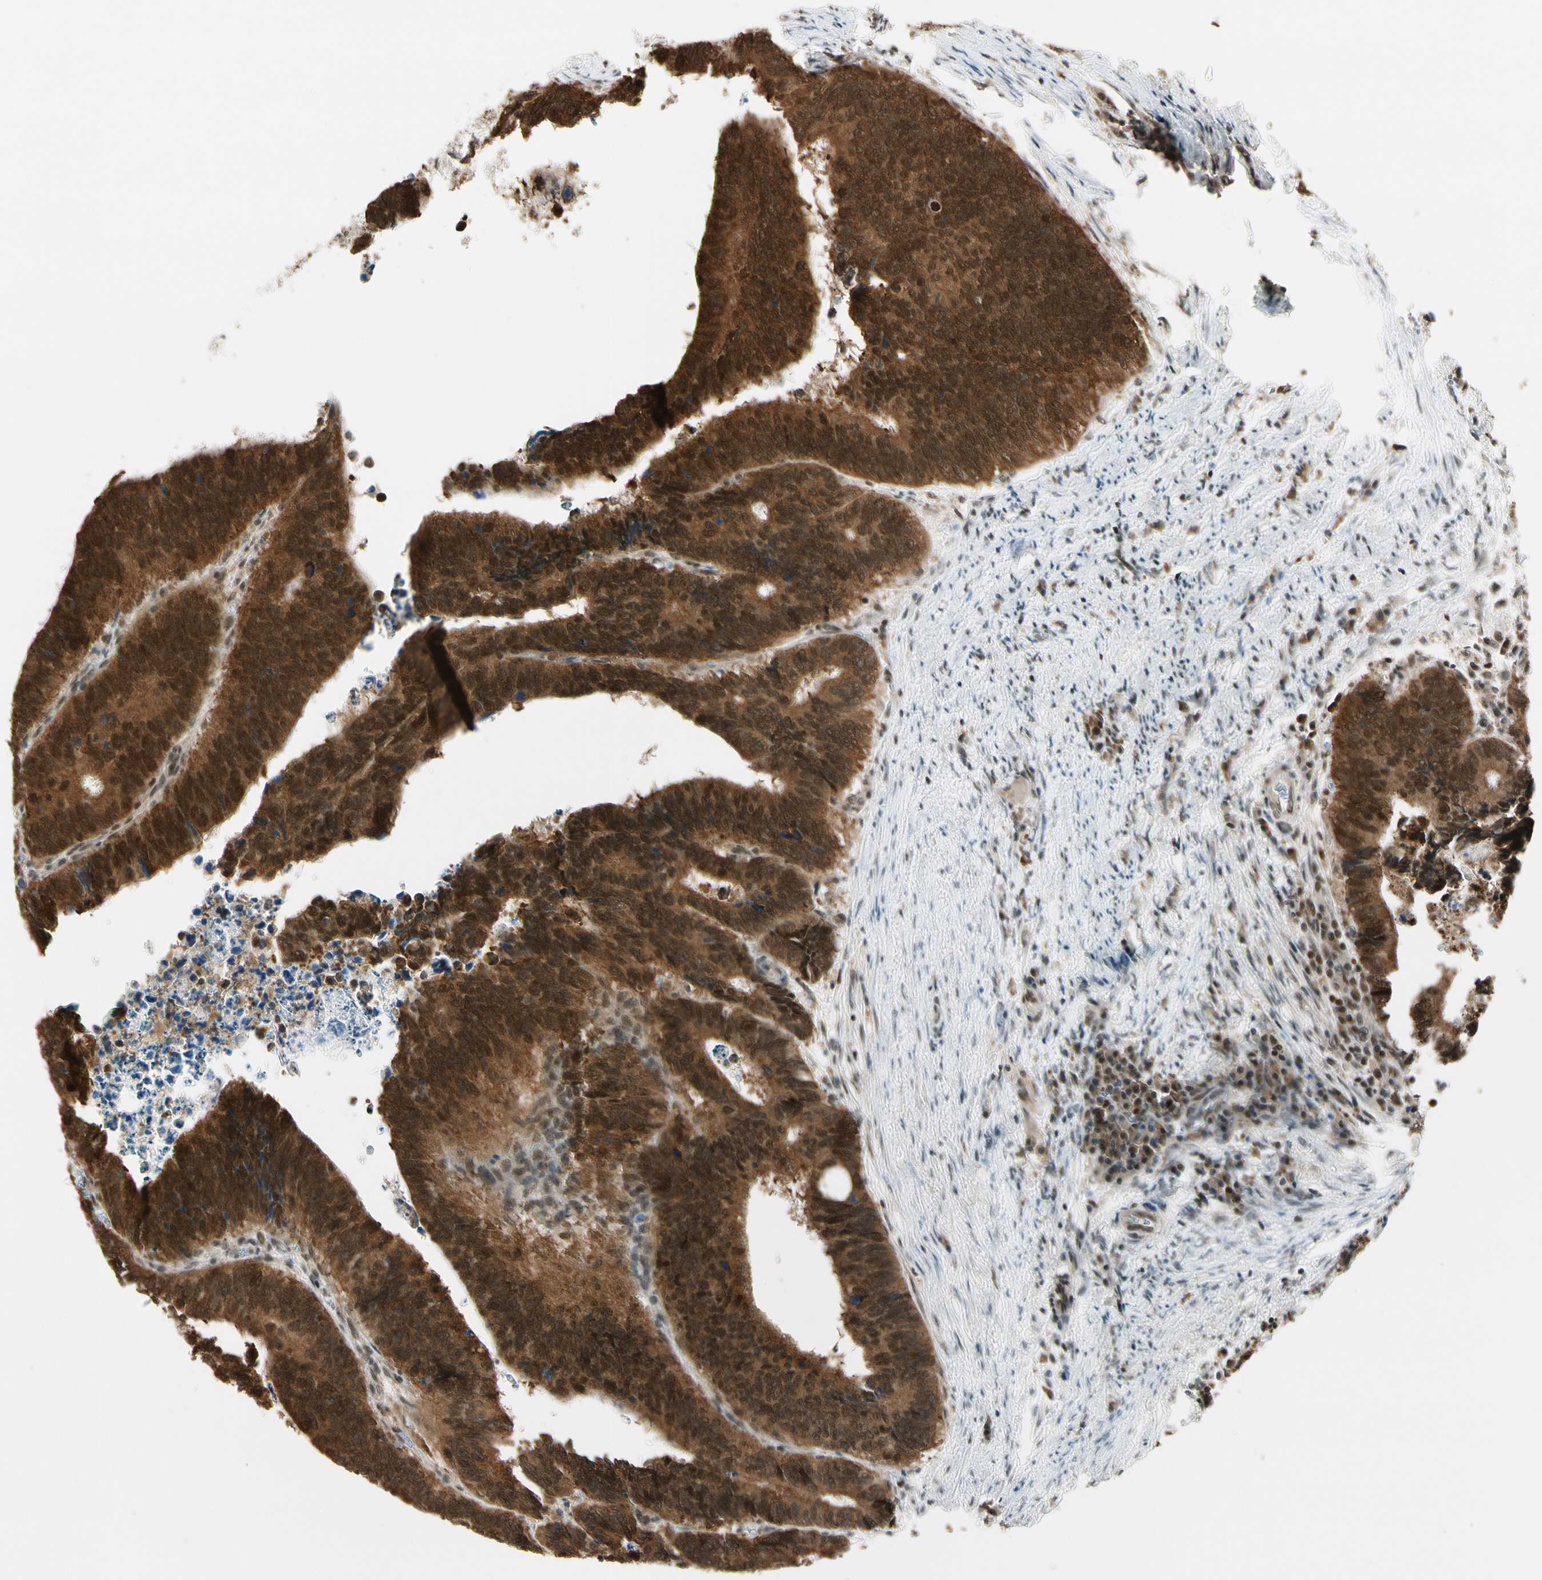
{"staining": {"intensity": "strong", "quantity": ">75%", "location": "cytoplasmic/membranous,nuclear"}, "tissue": "colorectal cancer", "cell_type": "Tumor cells", "image_type": "cancer", "snomed": [{"axis": "morphology", "description": "Adenocarcinoma, NOS"}, {"axis": "topography", "description": "Colon"}], "caption": "Adenocarcinoma (colorectal) stained with a brown dye displays strong cytoplasmic/membranous and nuclear positive positivity in about >75% of tumor cells.", "gene": "DAXX", "patient": {"sex": "male", "age": 72}}